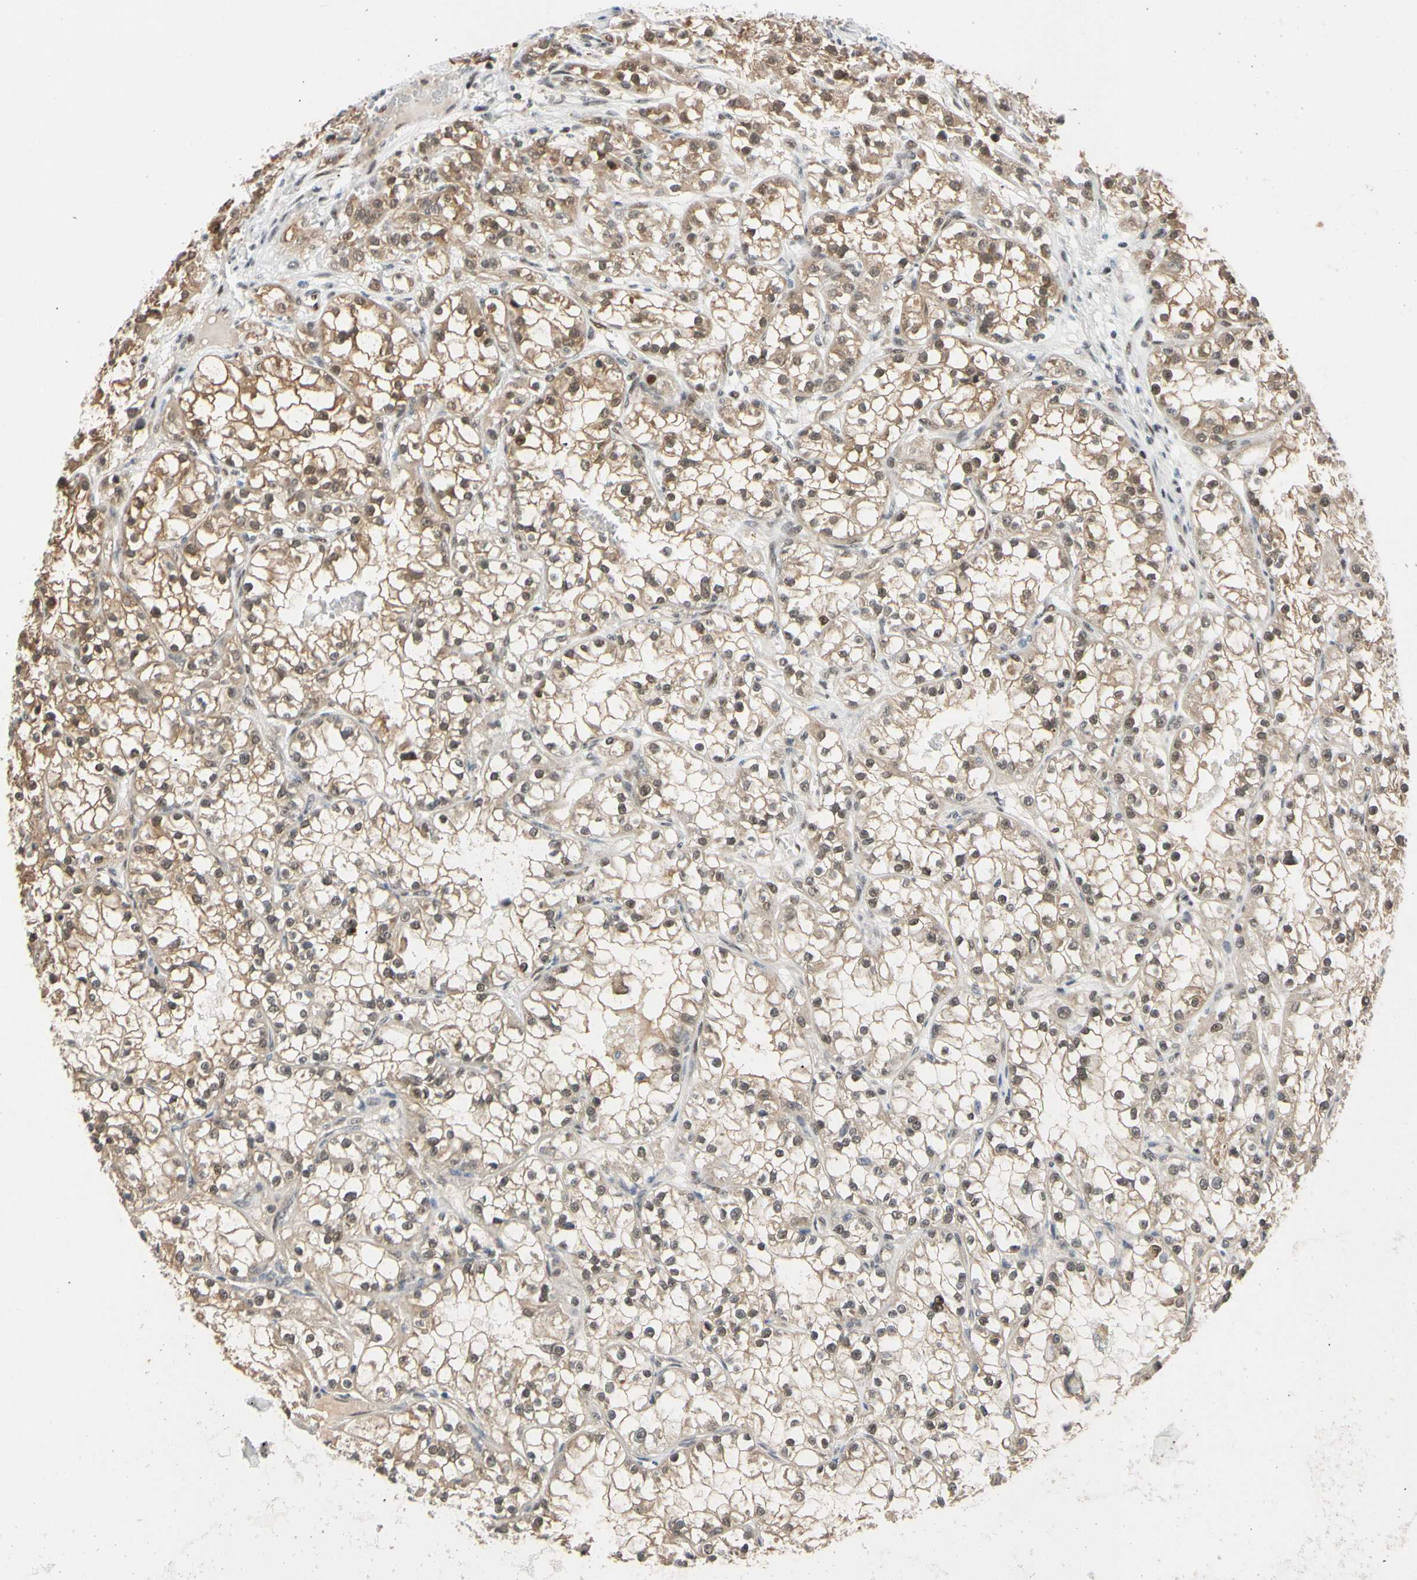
{"staining": {"intensity": "weak", "quantity": ">75%", "location": "cytoplasmic/membranous,nuclear"}, "tissue": "renal cancer", "cell_type": "Tumor cells", "image_type": "cancer", "snomed": [{"axis": "morphology", "description": "Adenocarcinoma, NOS"}, {"axis": "topography", "description": "Kidney"}], "caption": "DAB immunohistochemical staining of renal cancer demonstrates weak cytoplasmic/membranous and nuclear protein staining in about >75% of tumor cells. The protein of interest is stained brown, and the nuclei are stained in blue (DAB (3,3'-diaminobenzidine) IHC with brightfield microscopy, high magnification).", "gene": "TAF4", "patient": {"sex": "female", "age": 52}}